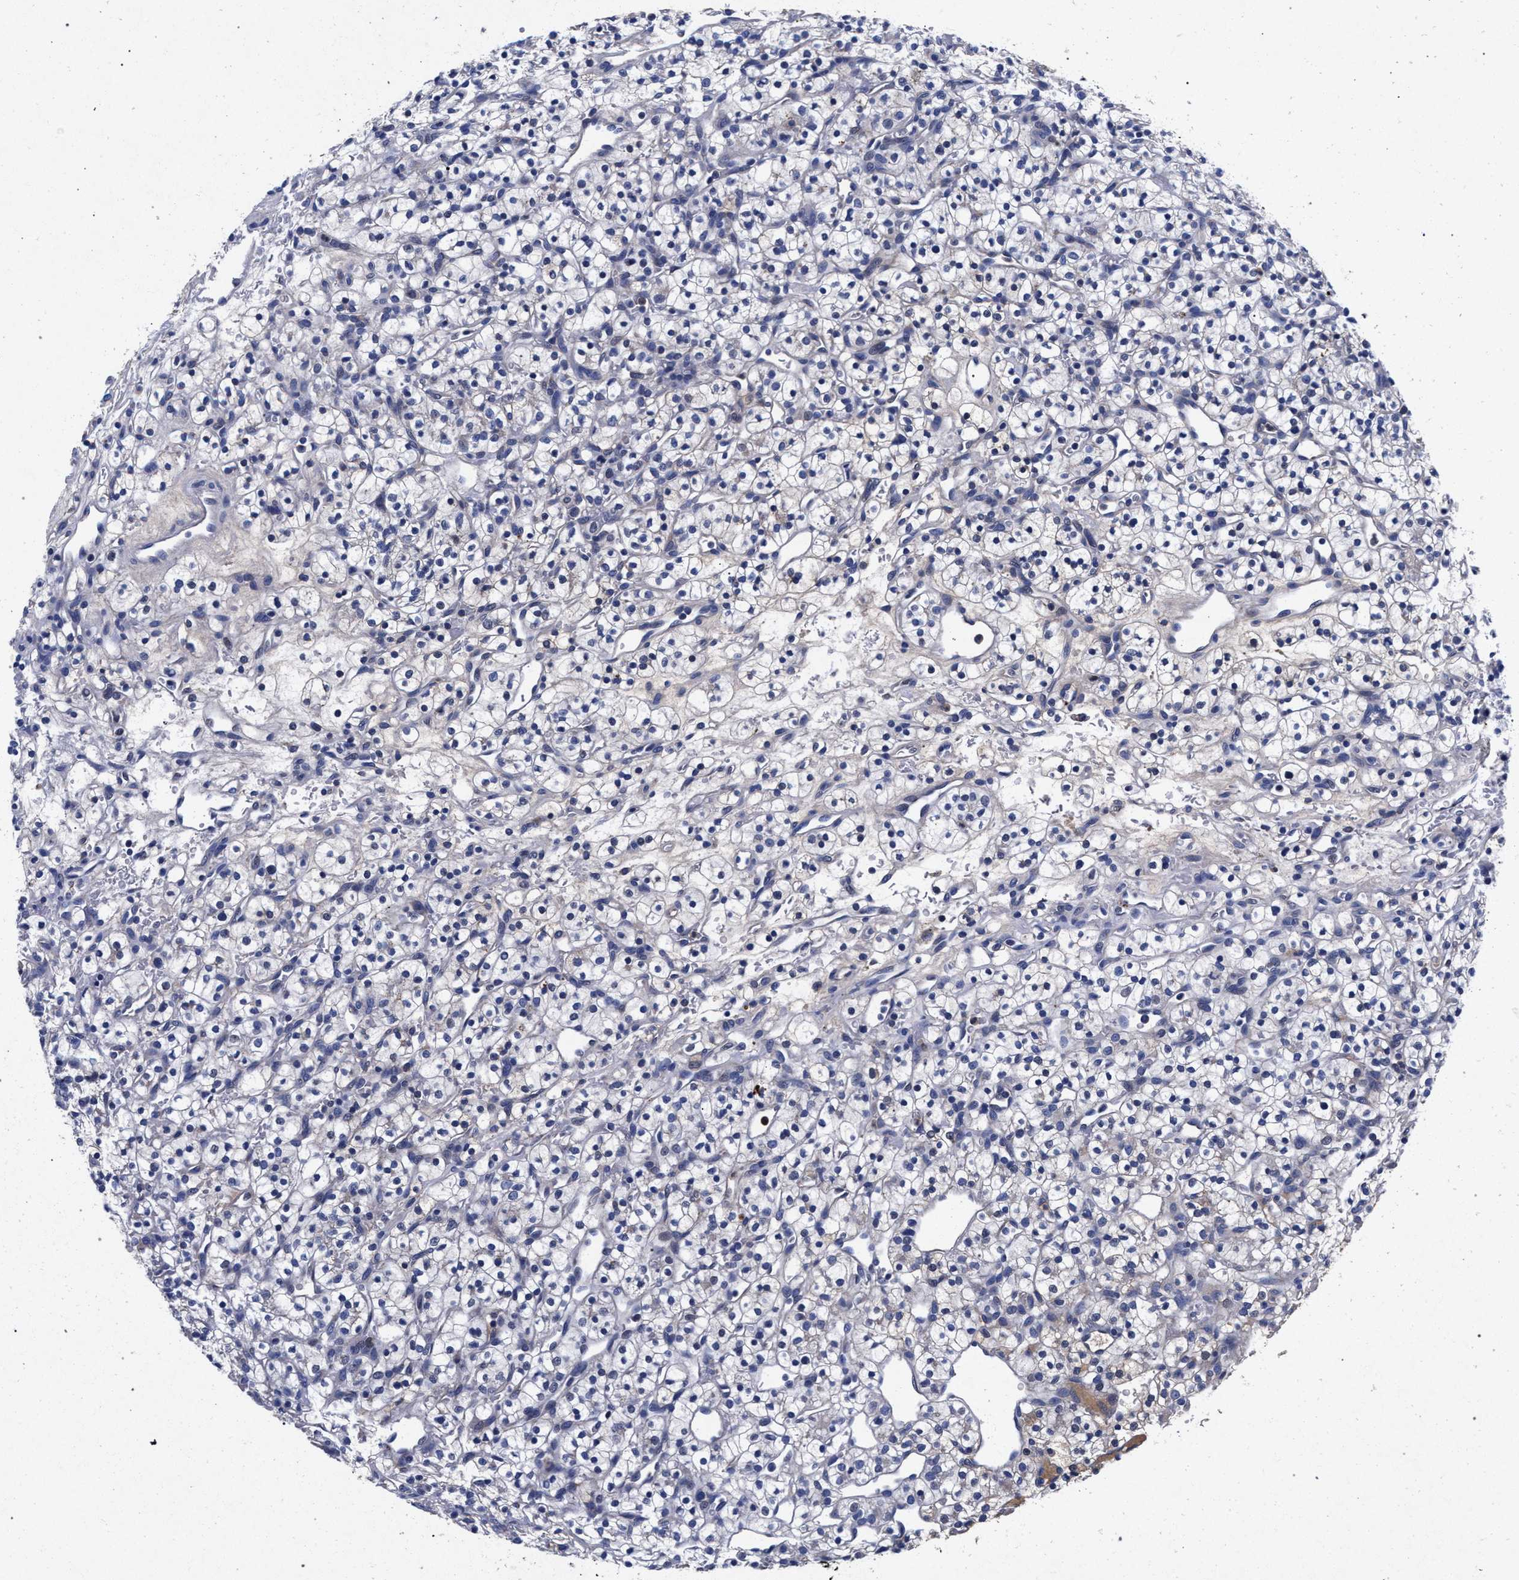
{"staining": {"intensity": "negative", "quantity": "none", "location": "none"}, "tissue": "renal cancer", "cell_type": "Tumor cells", "image_type": "cancer", "snomed": [{"axis": "morphology", "description": "Adenocarcinoma, NOS"}, {"axis": "topography", "description": "Kidney"}], "caption": "DAB (3,3'-diaminobenzidine) immunohistochemical staining of human renal cancer displays no significant expression in tumor cells.", "gene": "HSD17B14", "patient": {"sex": "female", "age": 57}}